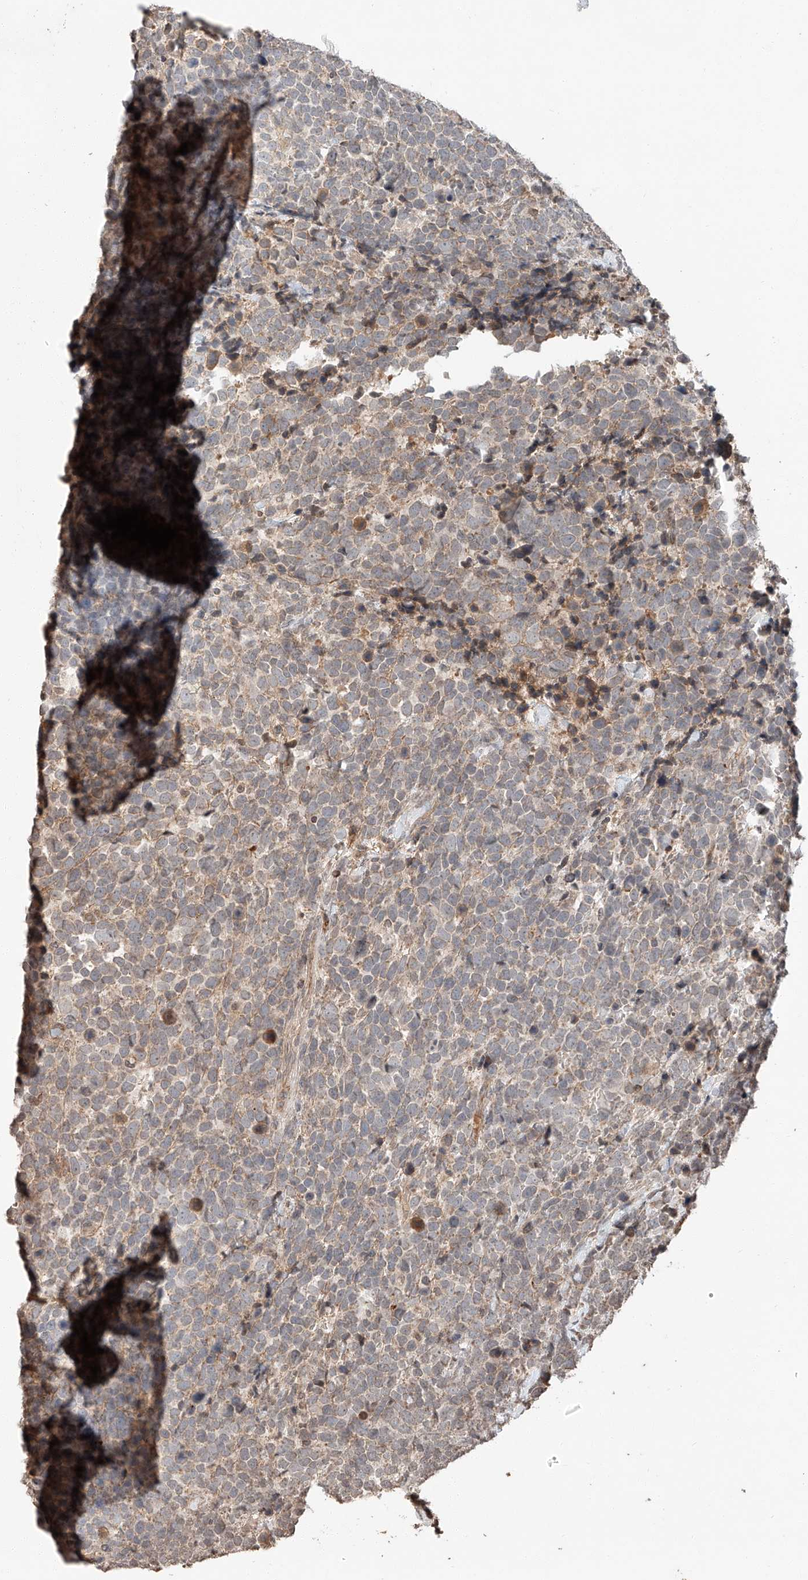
{"staining": {"intensity": "weak", "quantity": "25%-75%", "location": "cytoplasmic/membranous"}, "tissue": "urothelial cancer", "cell_type": "Tumor cells", "image_type": "cancer", "snomed": [{"axis": "morphology", "description": "Urothelial carcinoma, High grade"}, {"axis": "topography", "description": "Urinary bladder"}], "caption": "High-grade urothelial carcinoma stained with a protein marker shows weak staining in tumor cells.", "gene": "ARHGAP33", "patient": {"sex": "female", "age": 82}}